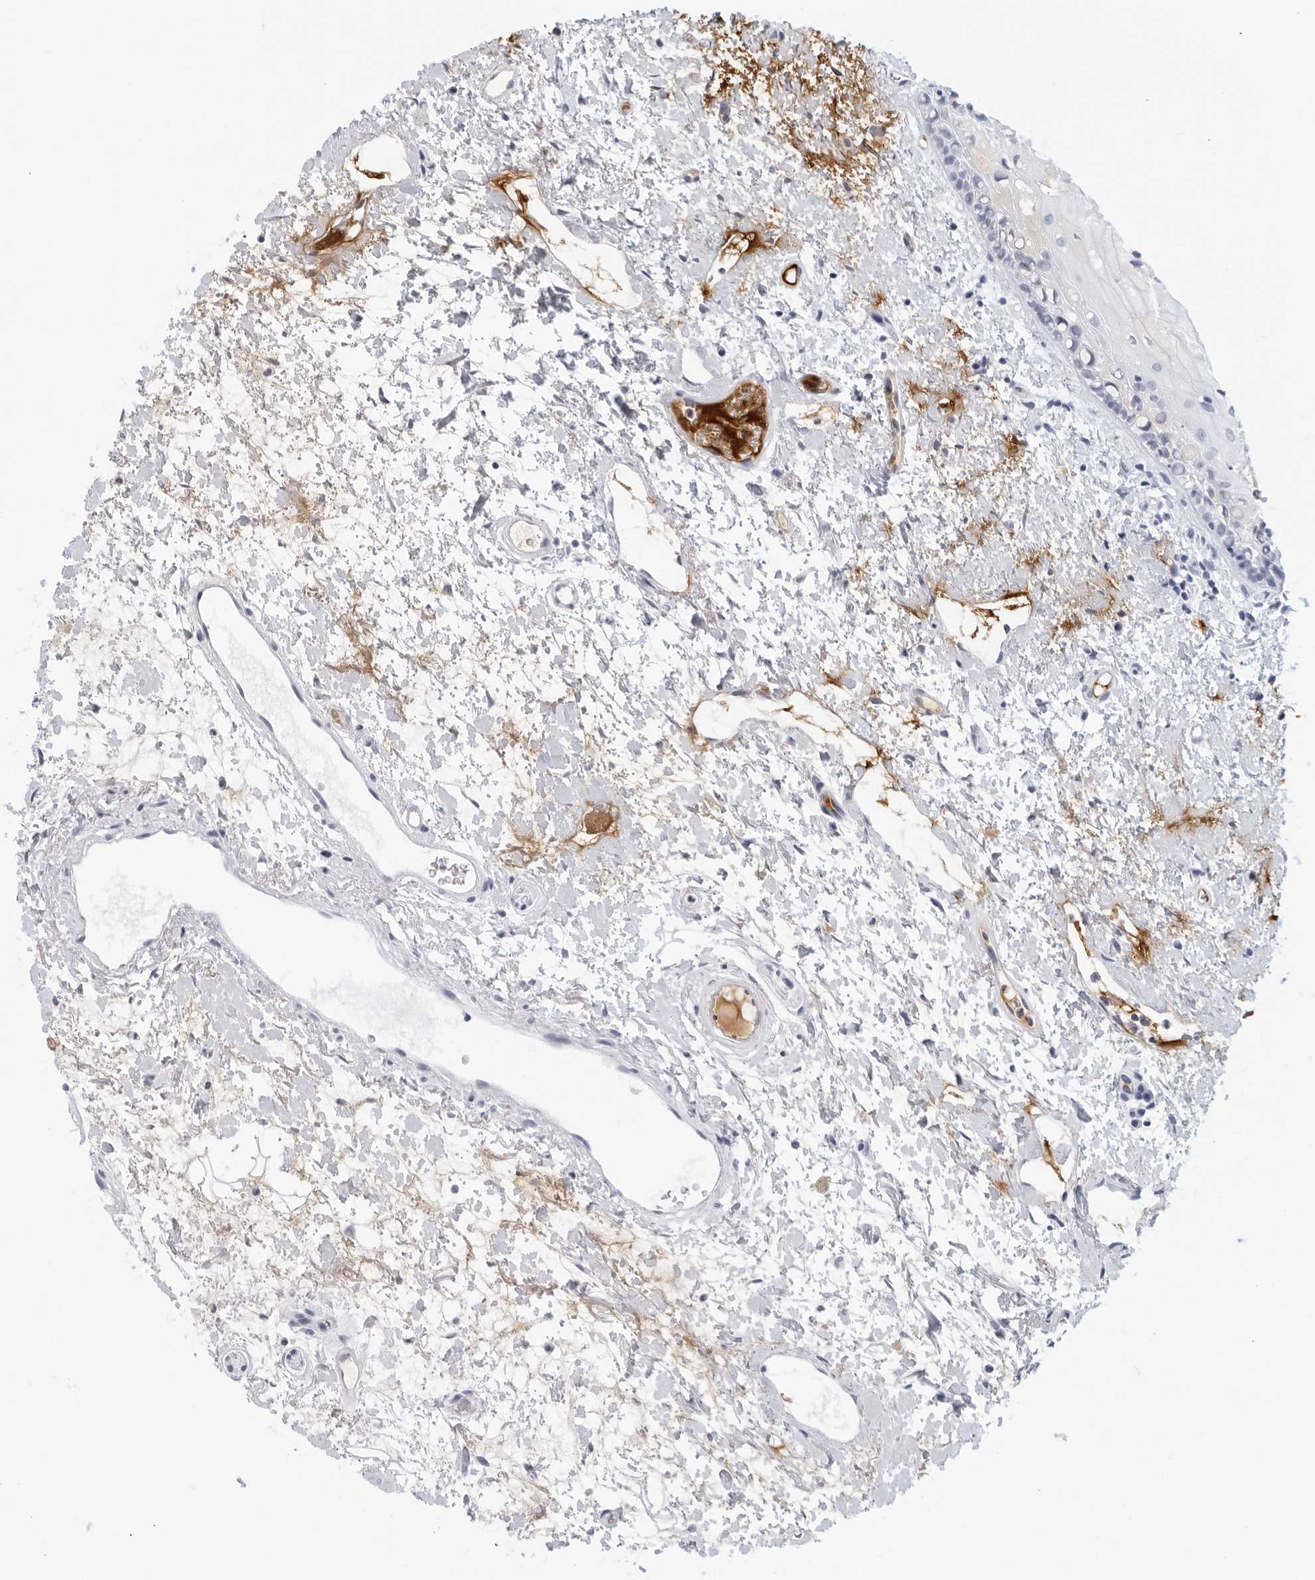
{"staining": {"intensity": "moderate", "quantity": "<25%", "location": "cytoplasmic/membranous"}, "tissue": "oral mucosa", "cell_type": "Squamous epithelial cells", "image_type": "normal", "snomed": [{"axis": "morphology", "description": "Normal tissue, NOS"}, {"axis": "topography", "description": "Oral tissue"}], "caption": "This histopathology image demonstrates benign oral mucosa stained with immunohistochemistry to label a protein in brown. The cytoplasmic/membranous of squamous epithelial cells show moderate positivity for the protein. Nuclei are counter-stained blue.", "gene": "FGG", "patient": {"sex": "female", "age": 76}}